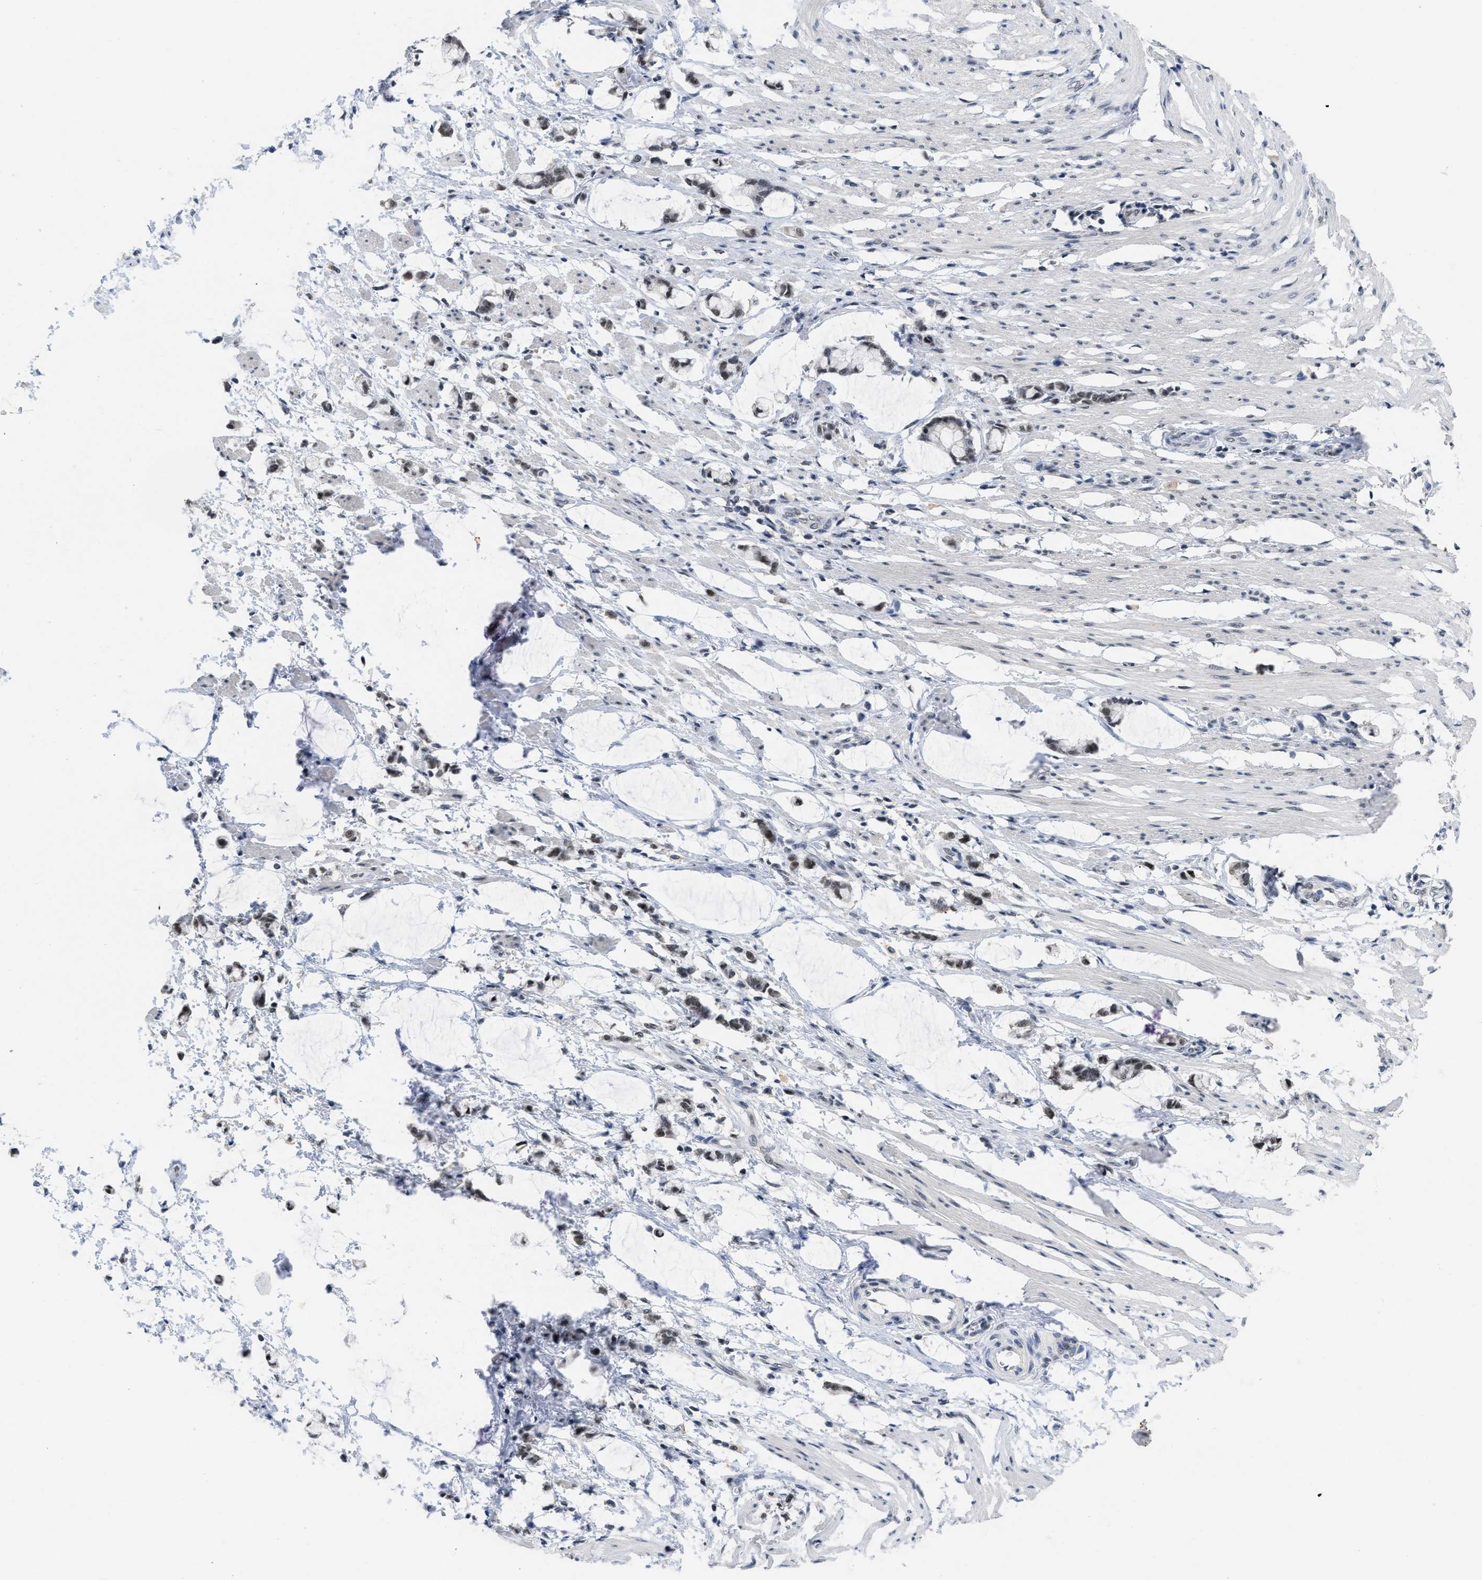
{"staining": {"intensity": "negative", "quantity": "none", "location": "none"}, "tissue": "smooth muscle", "cell_type": "Smooth muscle cells", "image_type": "normal", "snomed": [{"axis": "morphology", "description": "Normal tissue, NOS"}, {"axis": "morphology", "description": "Adenocarcinoma, NOS"}, {"axis": "topography", "description": "Smooth muscle"}, {"axis": "topography", "description": "Colon"}], "caption": "DAB (3,3'-diaminobenzidine) immunohistochemical staining of normal smooth muscle shows no significant positivity in smooth muscle cells.", "gene": "GGNBP2", "patient": {"sex": "male", "age": 14}}